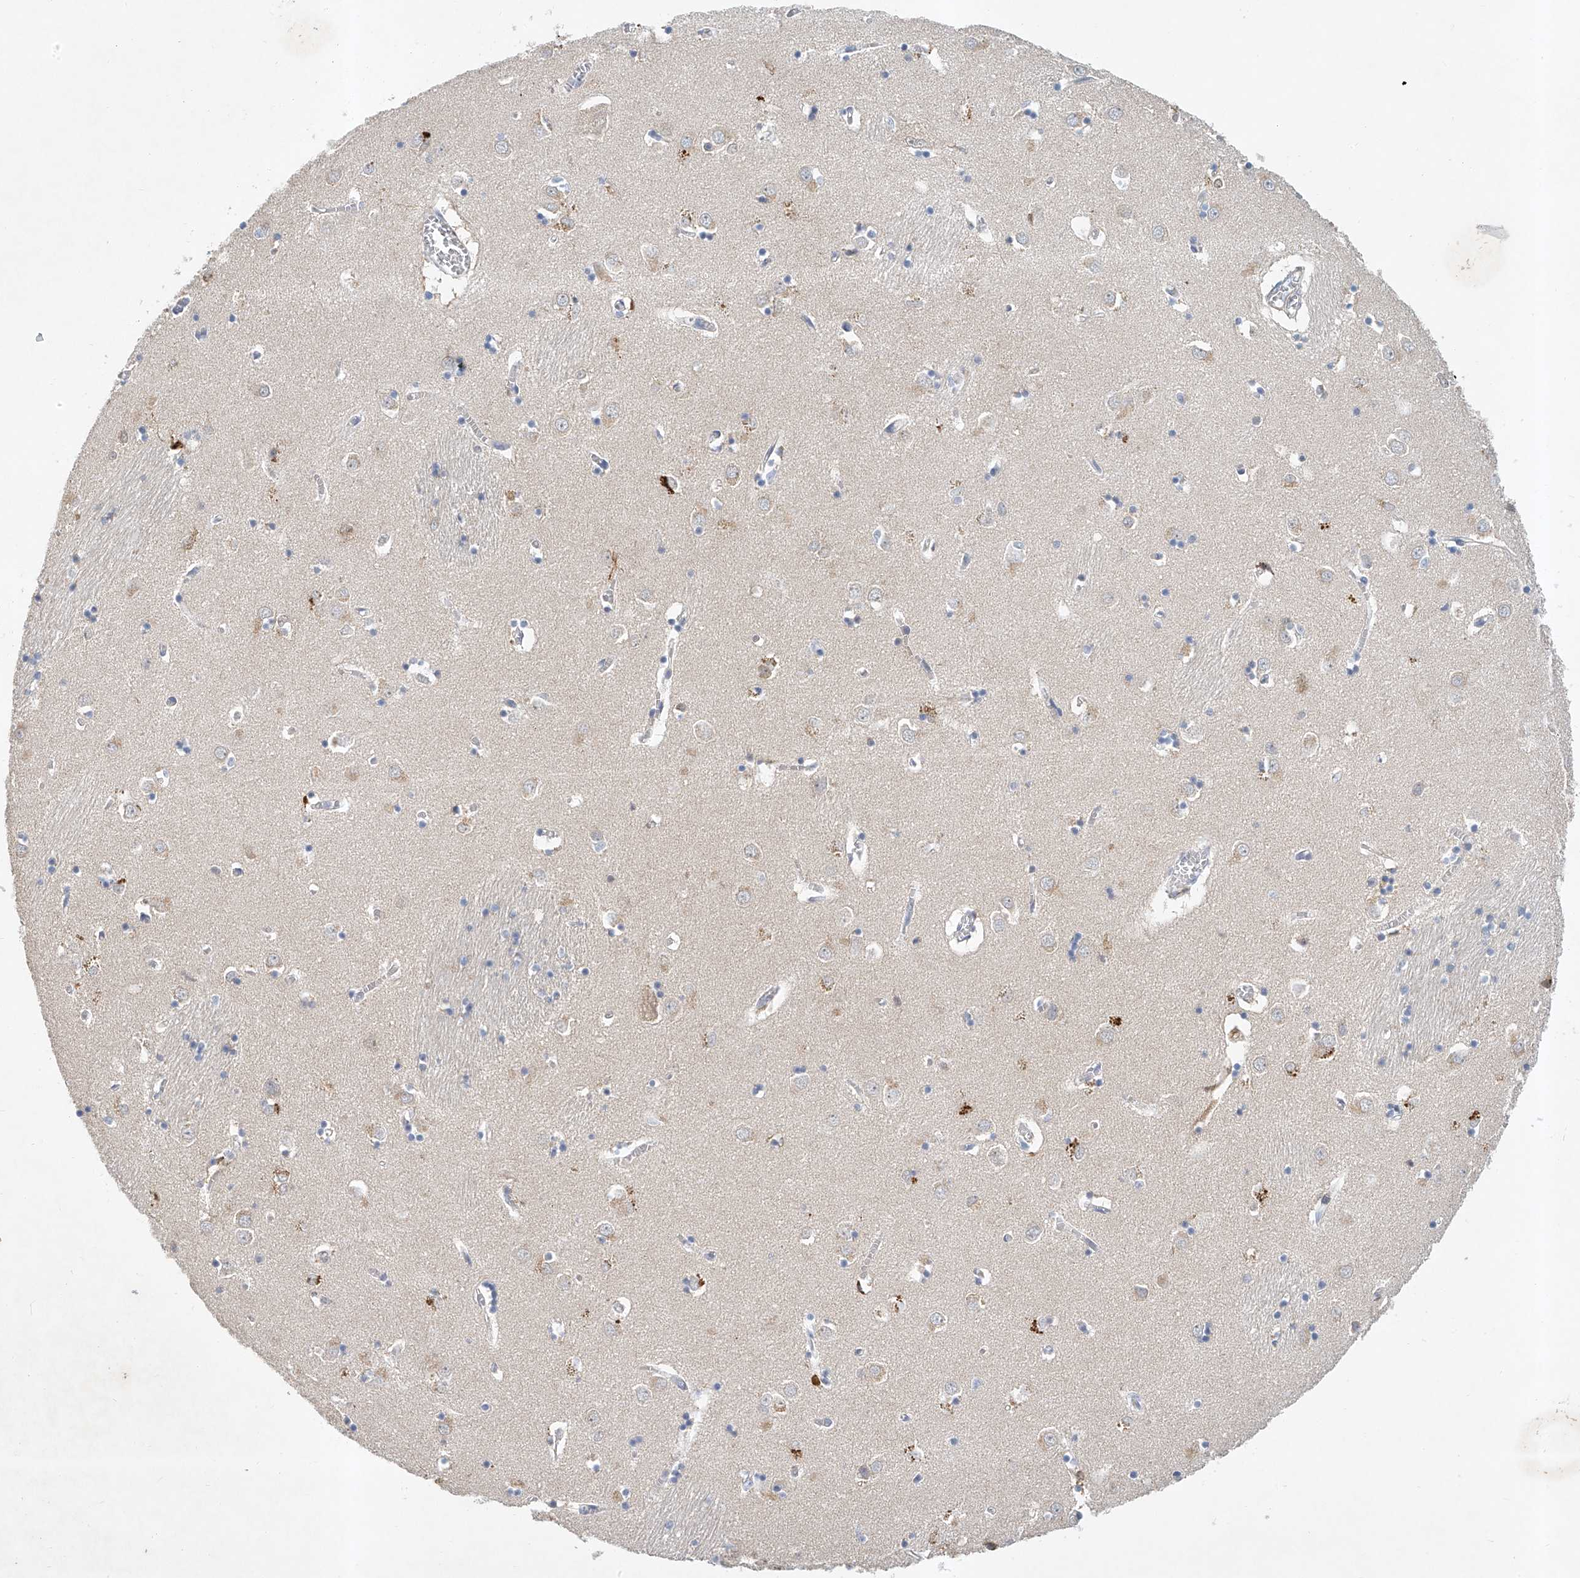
{"staining": {"intensity": "negative", "quantity": "none", "location": "none"}, "tissue": "caudate", "cell_type": "Glial cells", "image_type": "normal", "snomed": [{"axis": "morphology", "description": "Normal tissue, NOS"}, {"axis": "topography", "description": "Lateral ventricle wall"}], "caption": "Glial cells show no significant protein staining in normal caudate. (DAB (3,3'-diaminobenzidine) immunohistochemistry with hematoxylin counter stain).", "gene": "CARMIL1", "patient": {"sex": "male", "age": 70}}